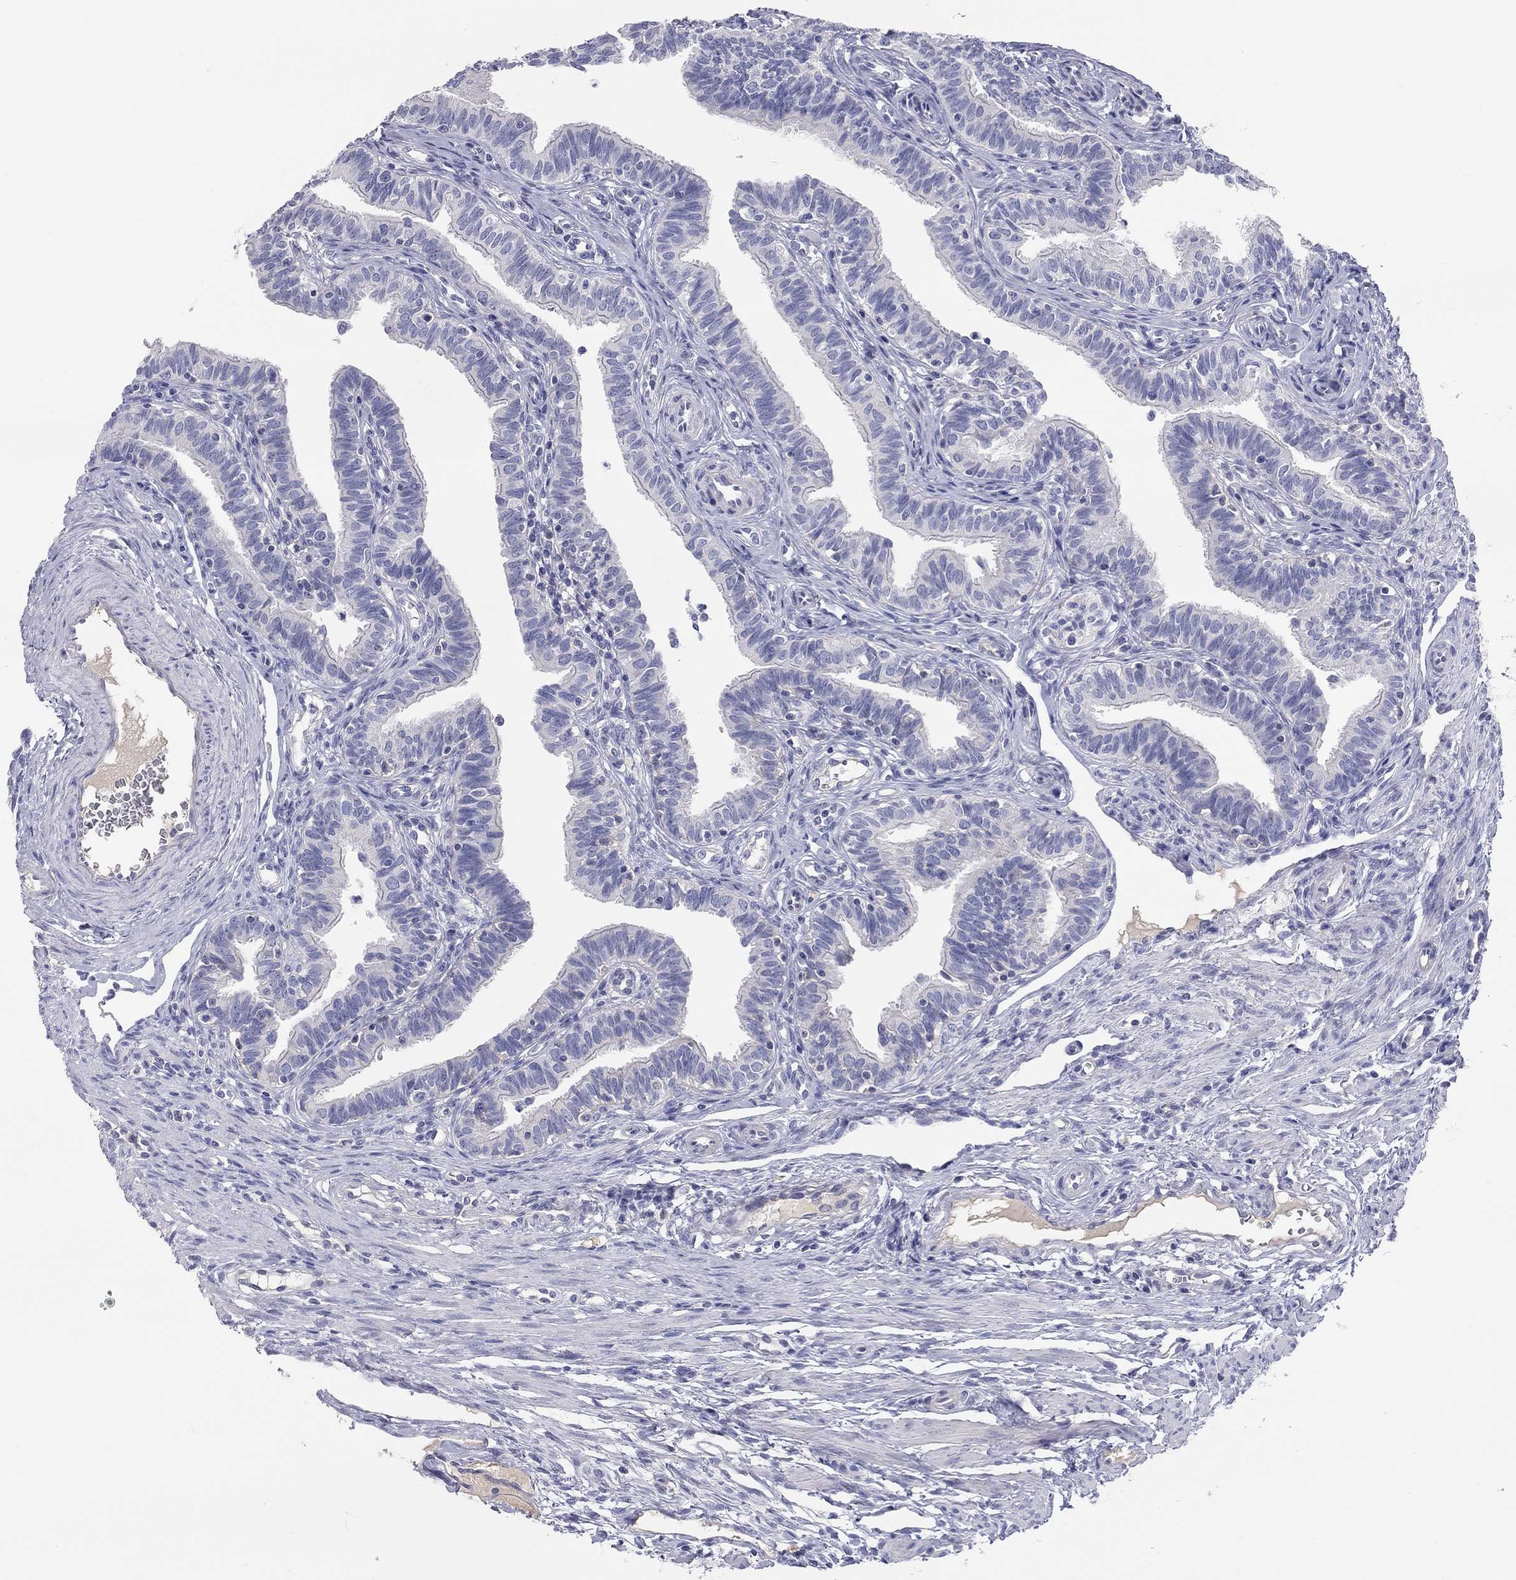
{"staining": {"intensity": "negative", "quantity": "none", "location": "none"}, "tissue": "fallopian tube", "cell_type": "Glandular cells", "image_type": "normal", "snomed": [{"axis": "morphology", "description": "Normal tissue, NOS"}, {"axis": "topography", "description": "Fallopian tube"}], "caption": "DAB immunohistochemical staining of normal human fallopian tube reveals no significant expression in glandular cells.", "gene": "ST7L", "patient": {"sex": "female", "age": 36}}